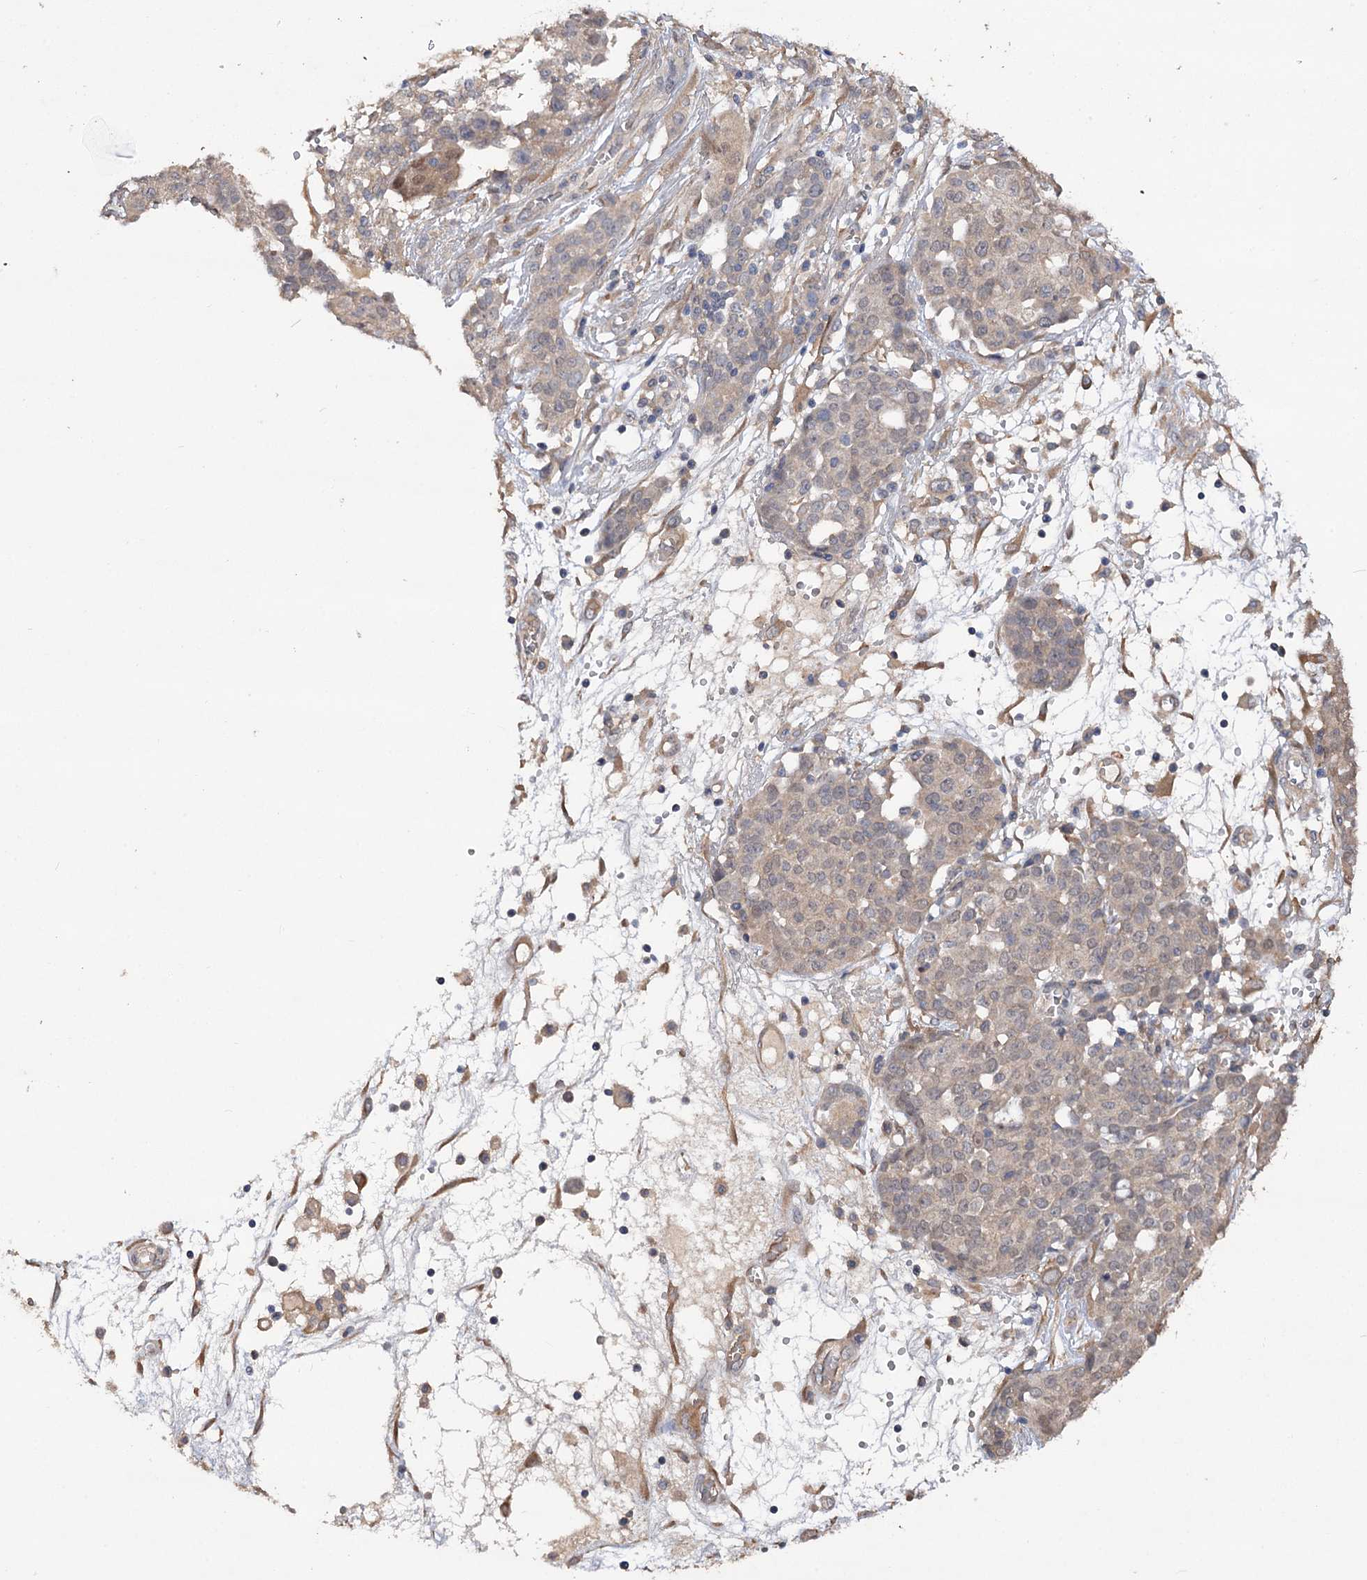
{"staining": {"intensity": "weak", "quantity": ">75%", "location": "cytoplasmic/membranous,nuclear"}, "tissue": "ovarian cancer", "cell_type": "Tumor cells", "image_type": "cancer", "snomed": [{"axis": "morphology", "description": "Cystadenocarcinoma, serous, NOS"}, {"axis": "topography", "description": "Soft tissue"}, {"axis": "topography", "description": "Ovary"}], "caption": "High-power microscopy captured an immunohistochemistry (IHC) image of ovarian cancer (serous cystadenocarcinoma), revealing weak cytoplasmic/membranous and nuclear staining in approximately >75% of tumor cells.", "gene": "NUDCD2", "patient": {"sex": "female", "age": 57}}